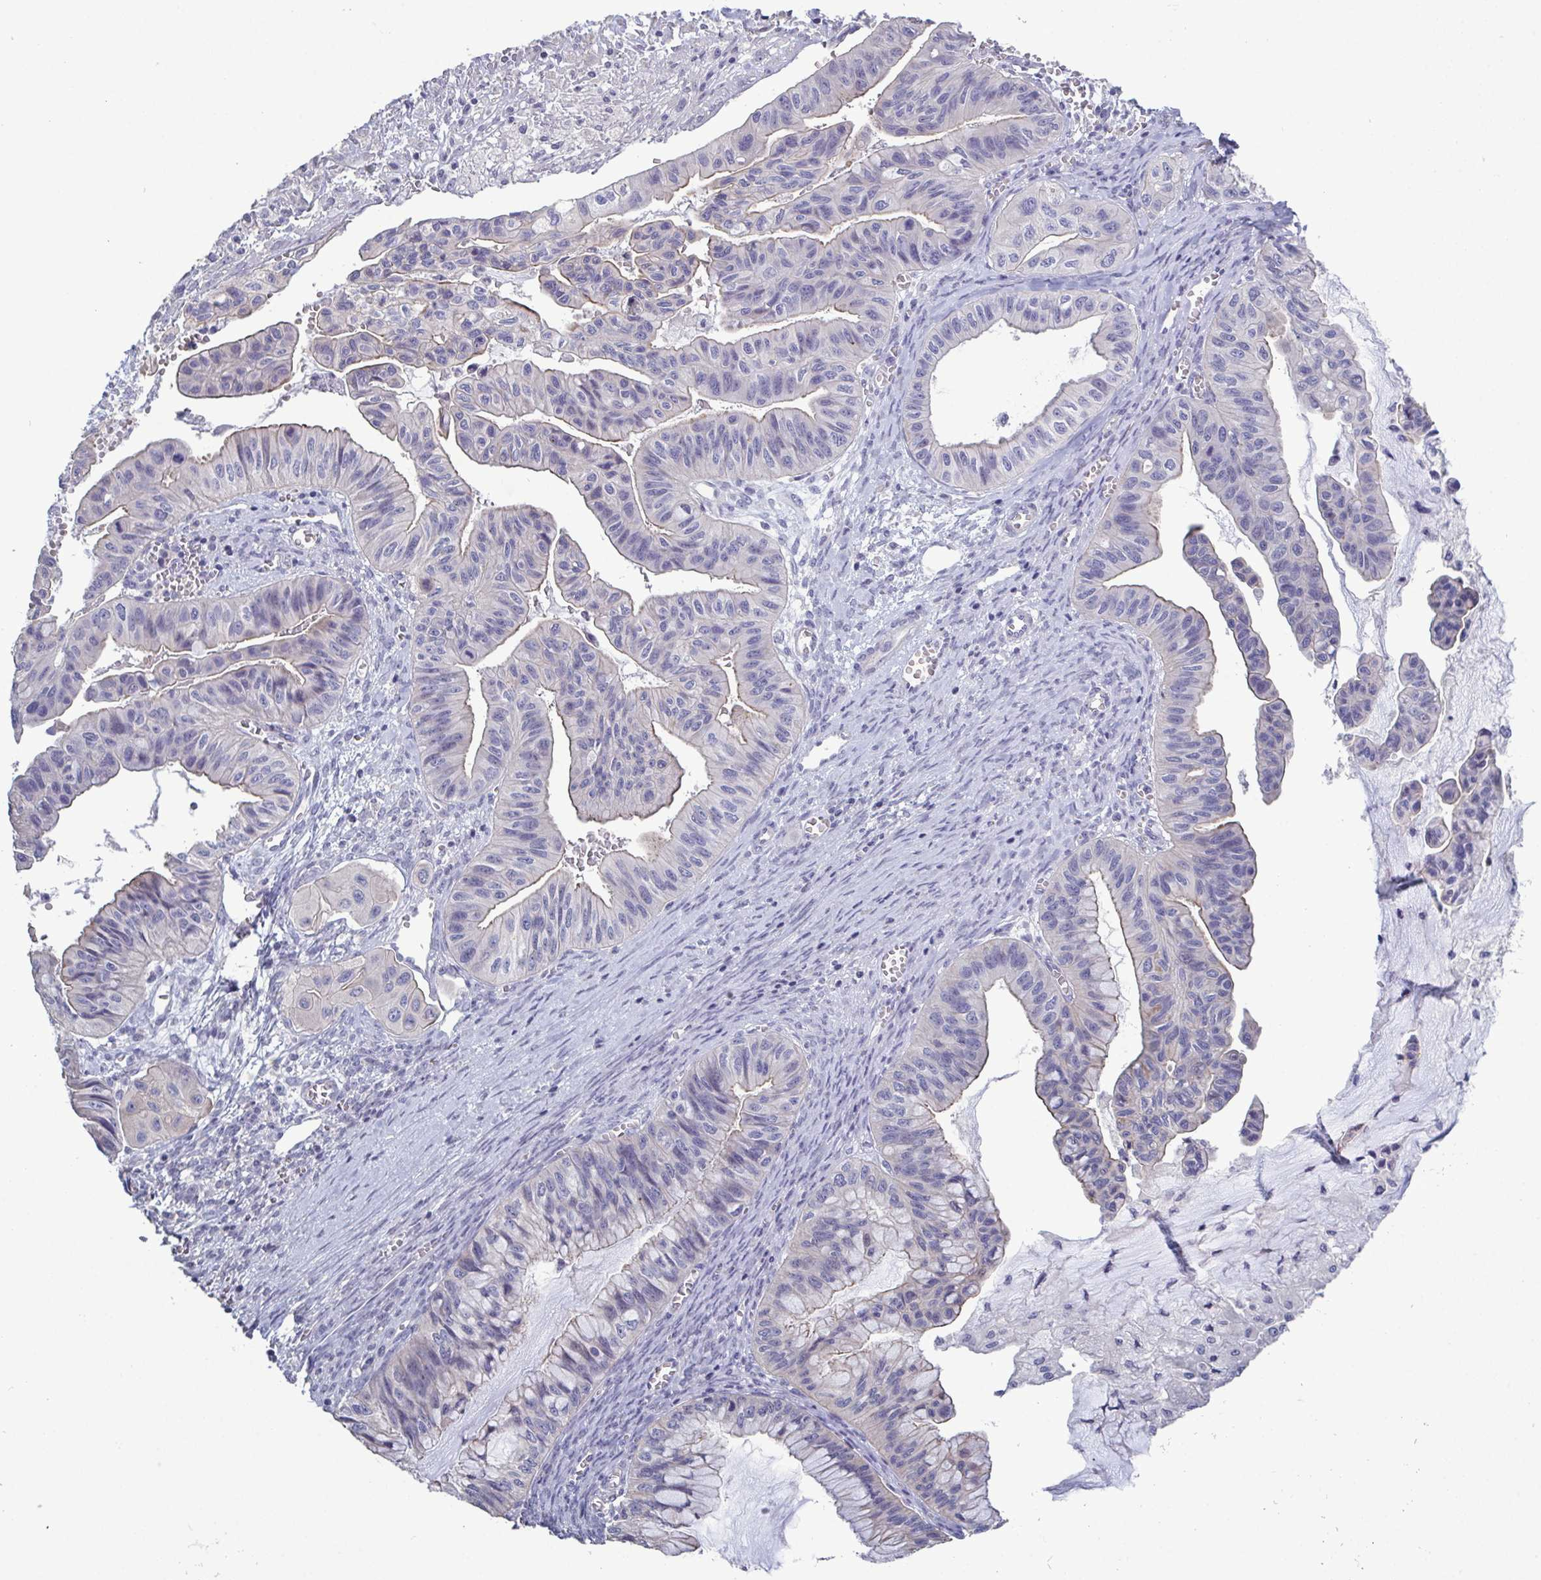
{"staining": {"intensity": "negative", "quantity": "none", "location": "none"}, "tissue": "ovarian cancer", "cell_type": "Tumor cells", "image_type": "cancer", "snomed": [{"axis": "morphology", "description": "Cystadenocarcinoma, mucinous, NOS"}, {"axis": "topography", "description": "Ovary"}], "caption": "The immunohistochemistry micrograph has no significant positivity in tumor cells of ovarian cancer tissue.", "gene": "GLDC", "patient": {"sex": "female", "age": 72}}